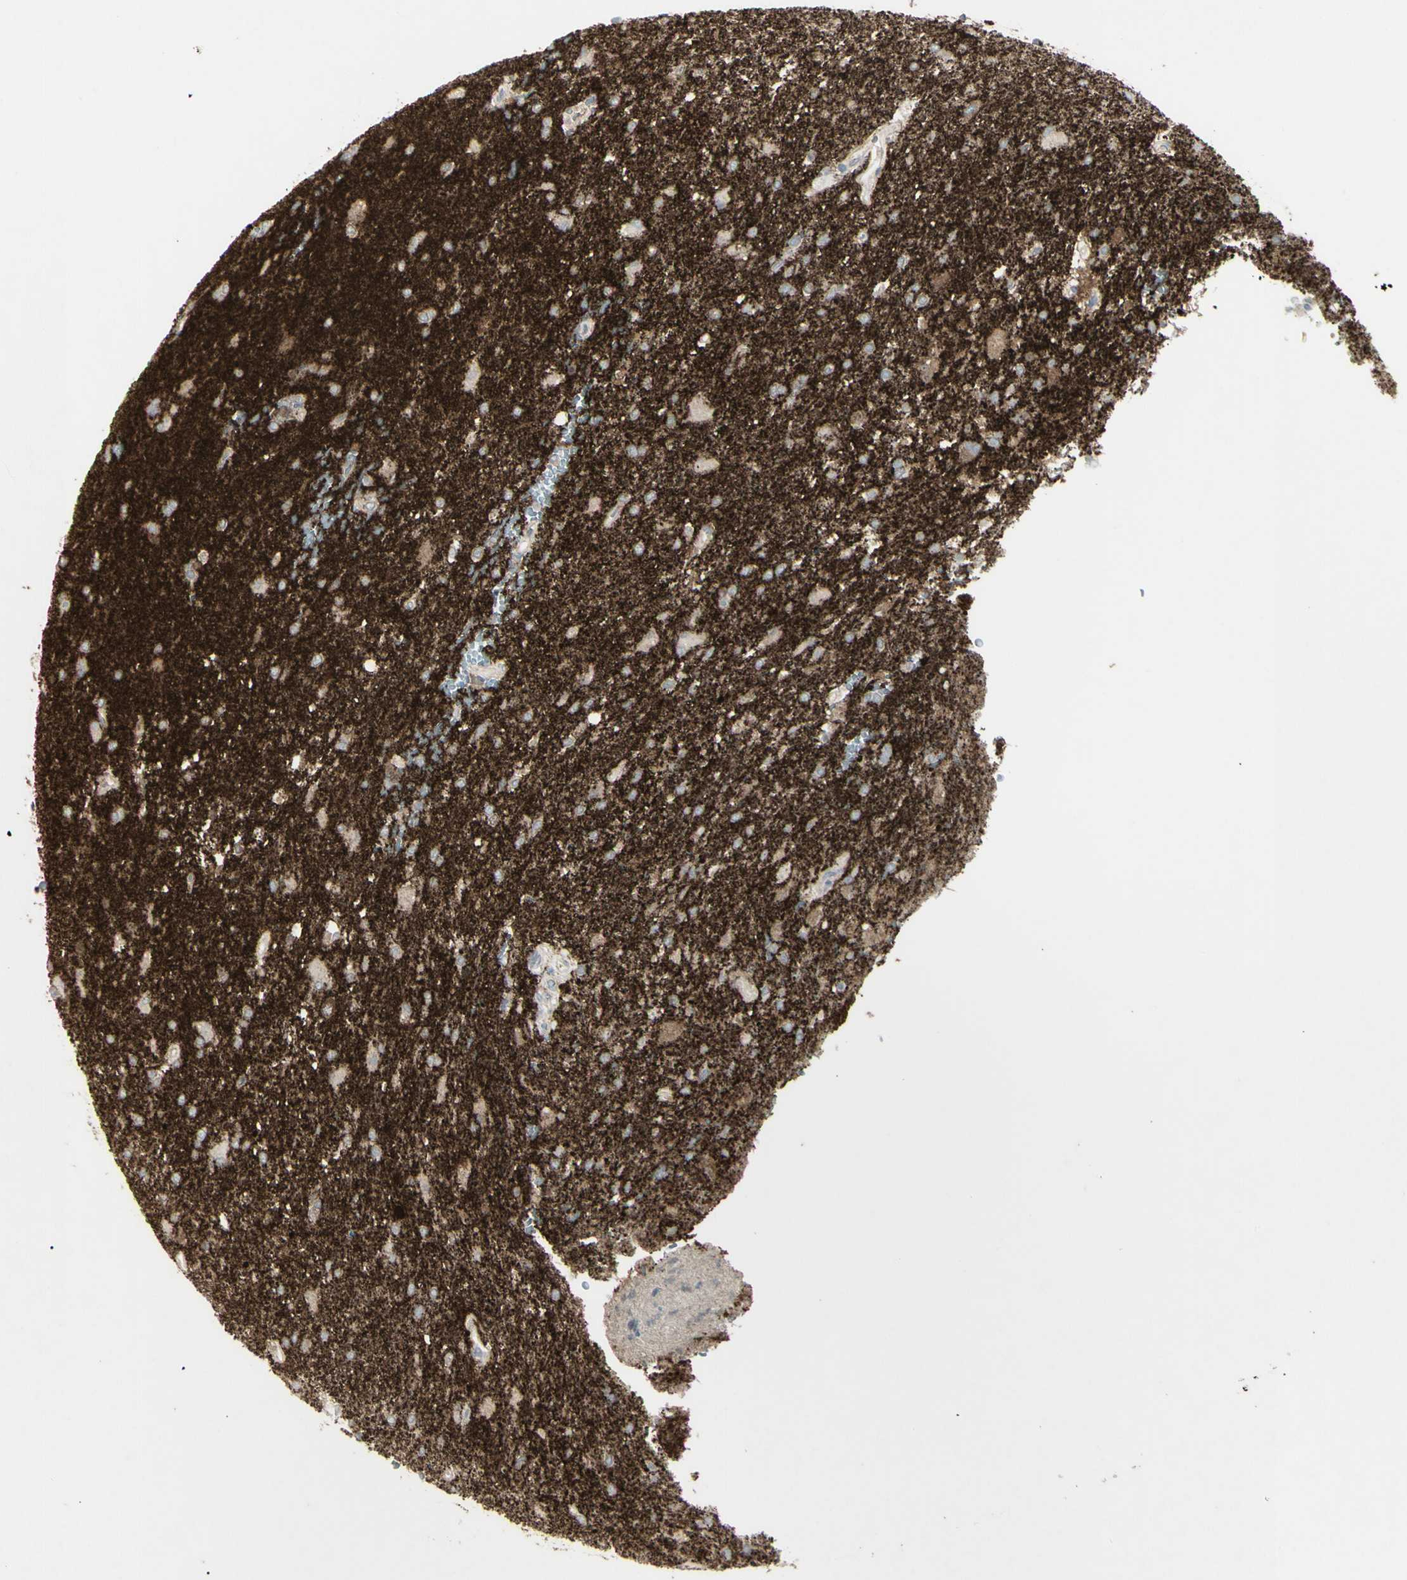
{"staining": {"intensity": "weak", "quantity": ">75%", "location": "cytoplasmic/membranous"}, "tissue": "glioma", "cell_type": "Tumor cells", "image_type": "cancer", "snomed": [{"axis": "morphology", "description": "Glioma, malignant, High grade"}, {"axis": "topography", "description": "Brain"}], "caption": "This histopathology image shows immunohistochemistry staining of malignant glioma (high-grade), with low weak cytoplasmic/membranous staining in about >75% of tumor cells.", "gene": "SH3GL2", "patient": {"sex": "male", "age": 71}}